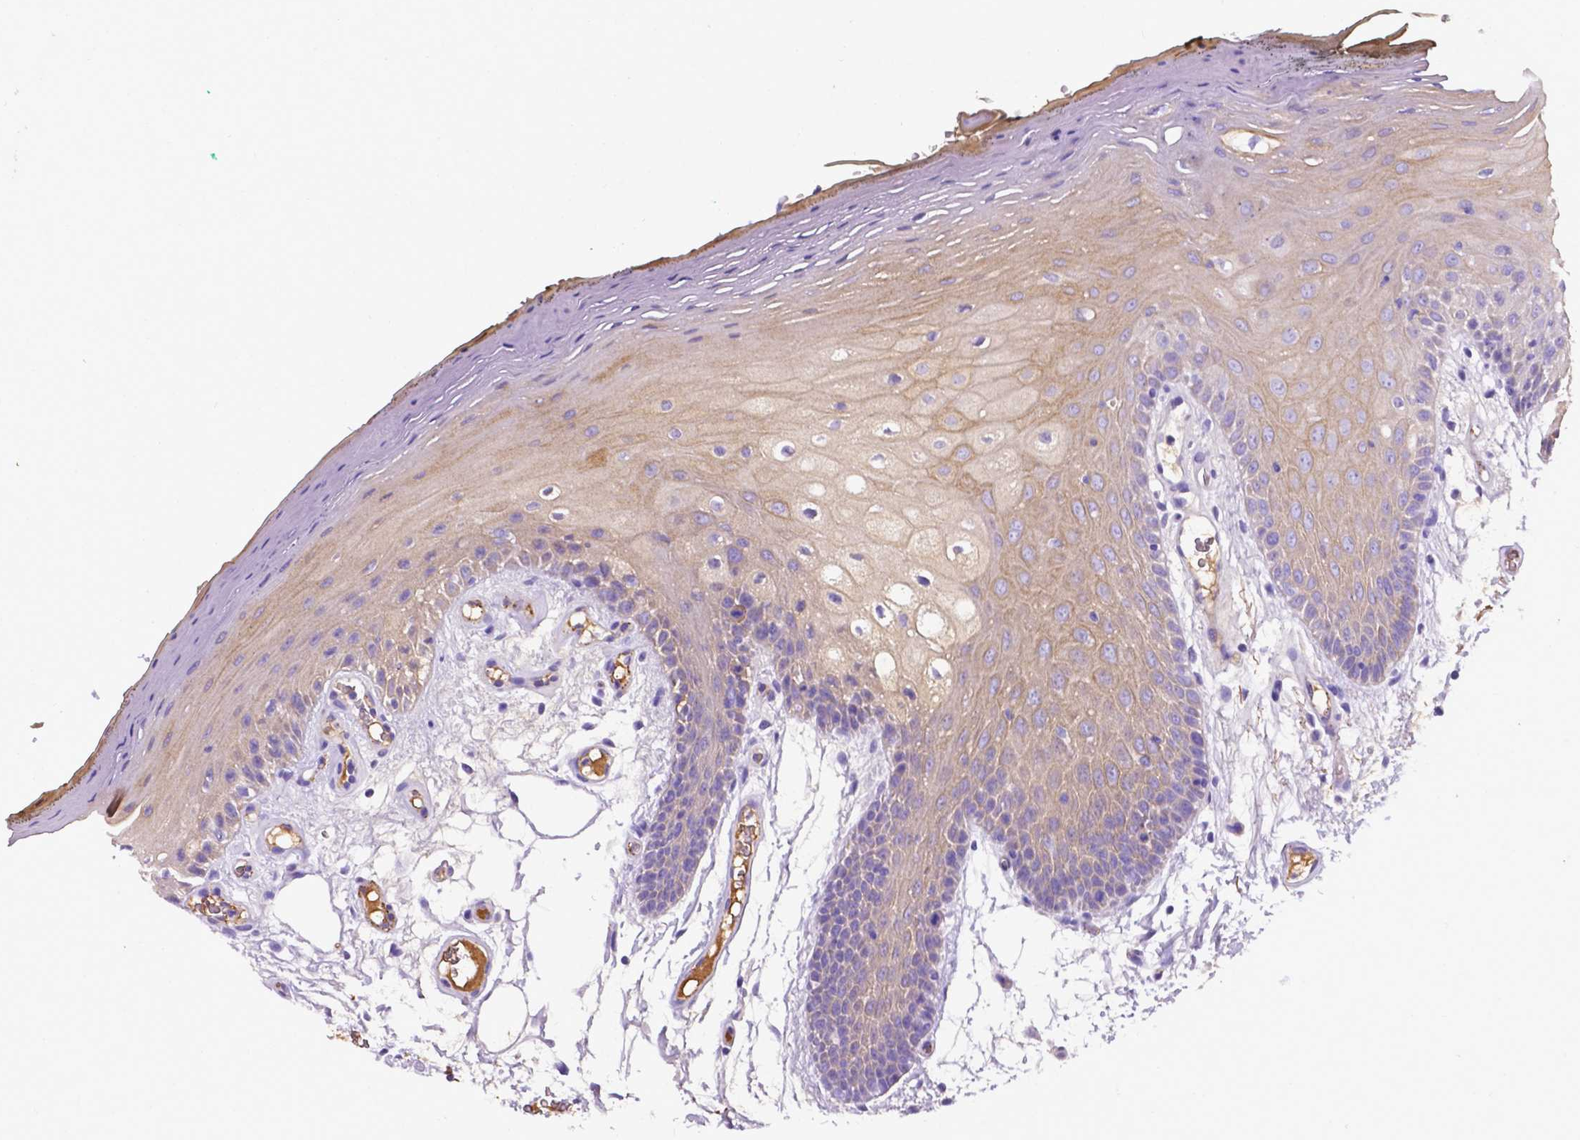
{"staining": {"intensity": "weak", "quantity": "25%-75%", "location": "cytoplasmic/membranous"}, "tissue": "oral mucosa", "cell_type": "Squamous epithelial cells", "image_type": "normal", "snomed": [{"axis": "morphology", "description": "Normal tissue, NOS"}, {"axis": "morphology", "description": "Squamous cell carcinoma, NOS"}, {"axis": "topography", "description": "Oral tissue"}, {"axis": "topography", "description": "Head-Neck"}], "caption": "Protein staining of benign oral mucosa reveals weak cytoplasmic/membranous expression in about 25%-75% of squamous epithelial cells. Using DAB (3,3'-diaminobenzidine) (brown) and hematoxylin (blue) stains, captured at high magnification using brightfield microscopy.", "gene": "APOE", "patient": {"sex": "male", "age": 52}}